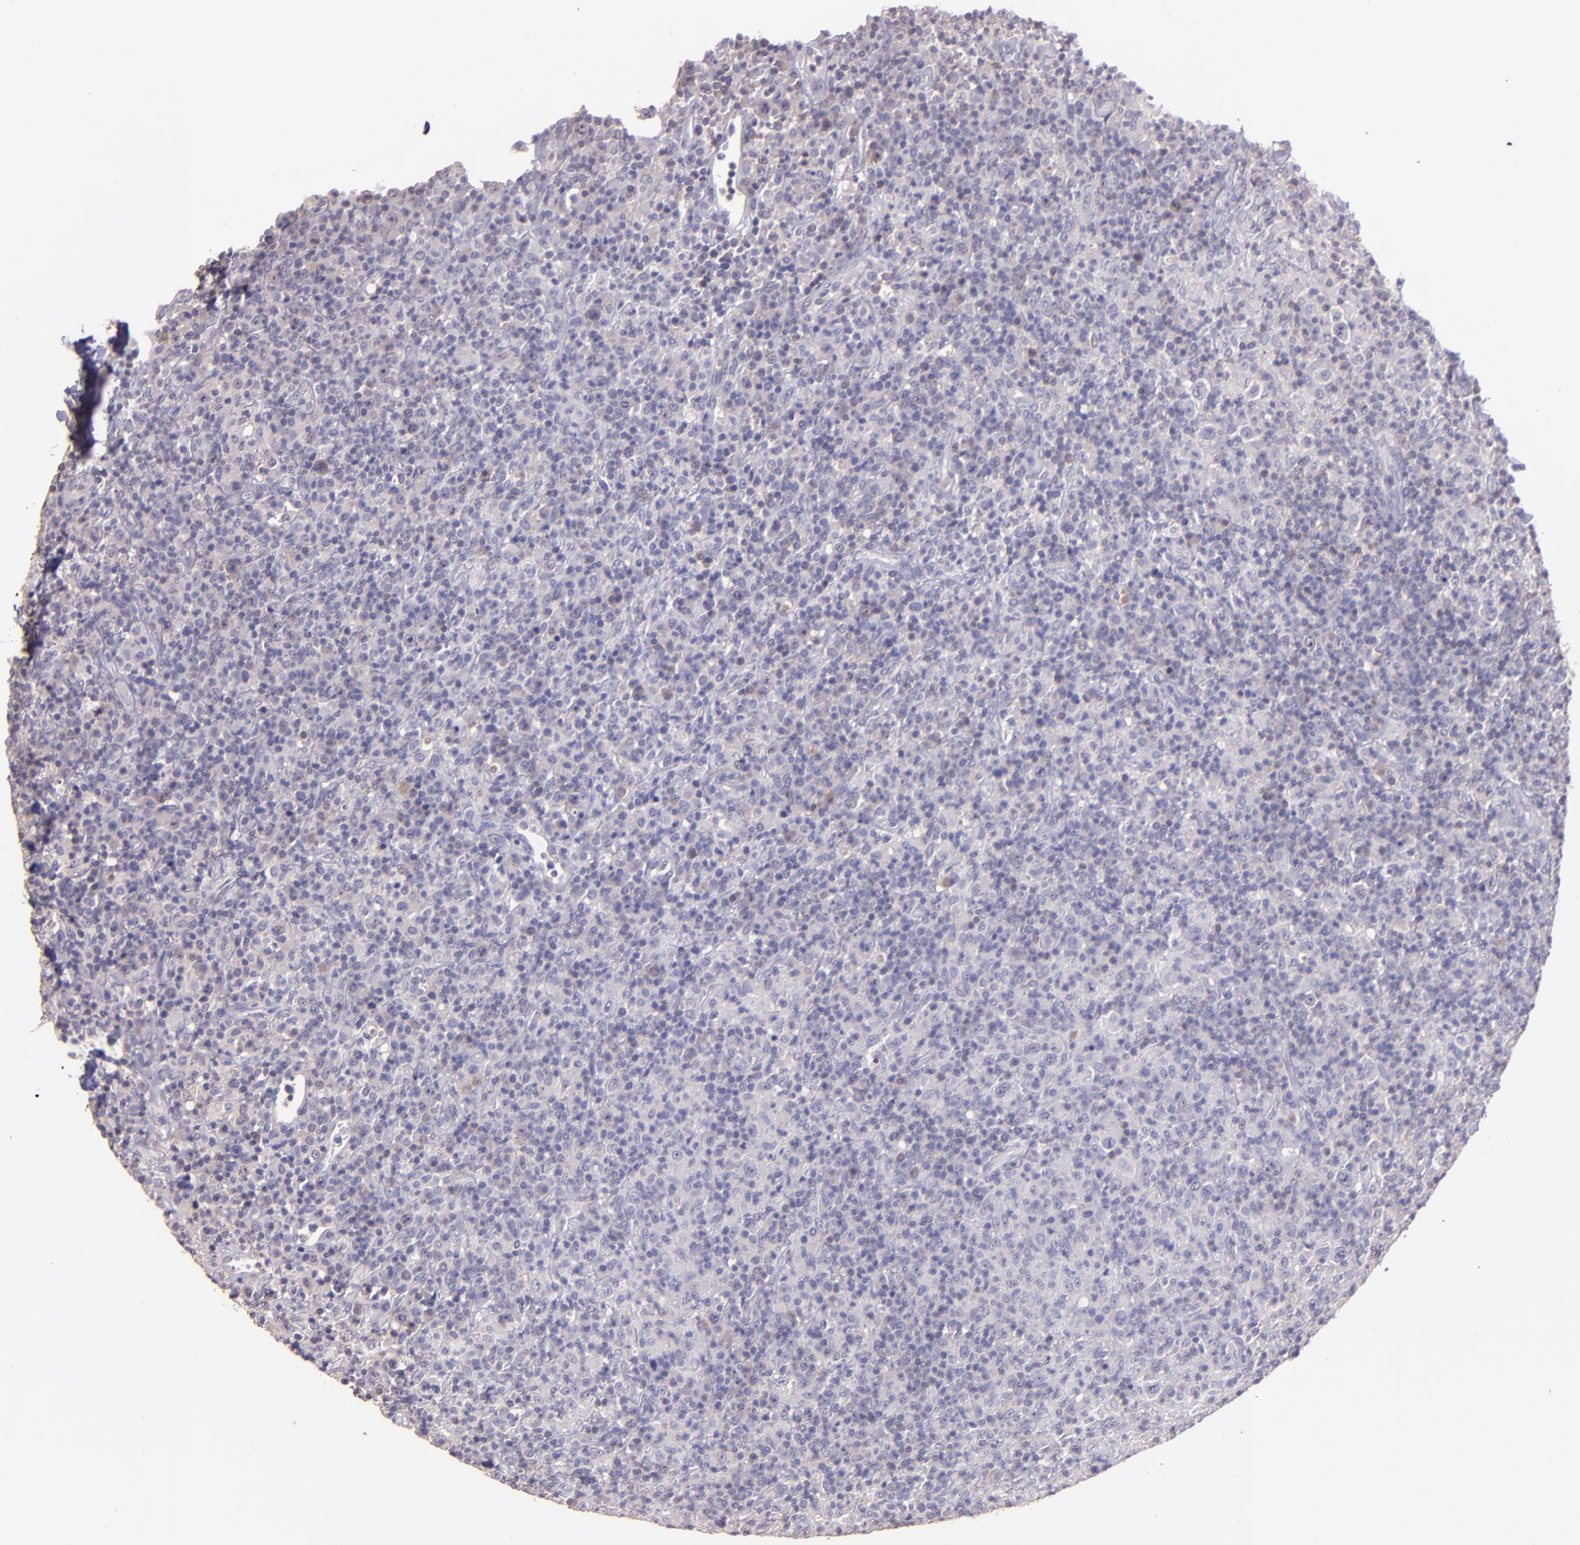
{"staining": {"intensity": "negative", "quantity": "none", "location": "none"}, "tissue": "lymphoma", "cell_type": "Tumor cells", "image_type": "cancer", "snomed": [{"axis": "morphology", "description": "Hodgkin's disease, NOS"}, {"axis": "topography", "description": "Lymph node"}], "caption": "This is an IHC histopathology image of human lymphoma. There is no staining in tumor cells.", "gene": "PAPPA", "patient": {"sex": "male", "age": 65}}